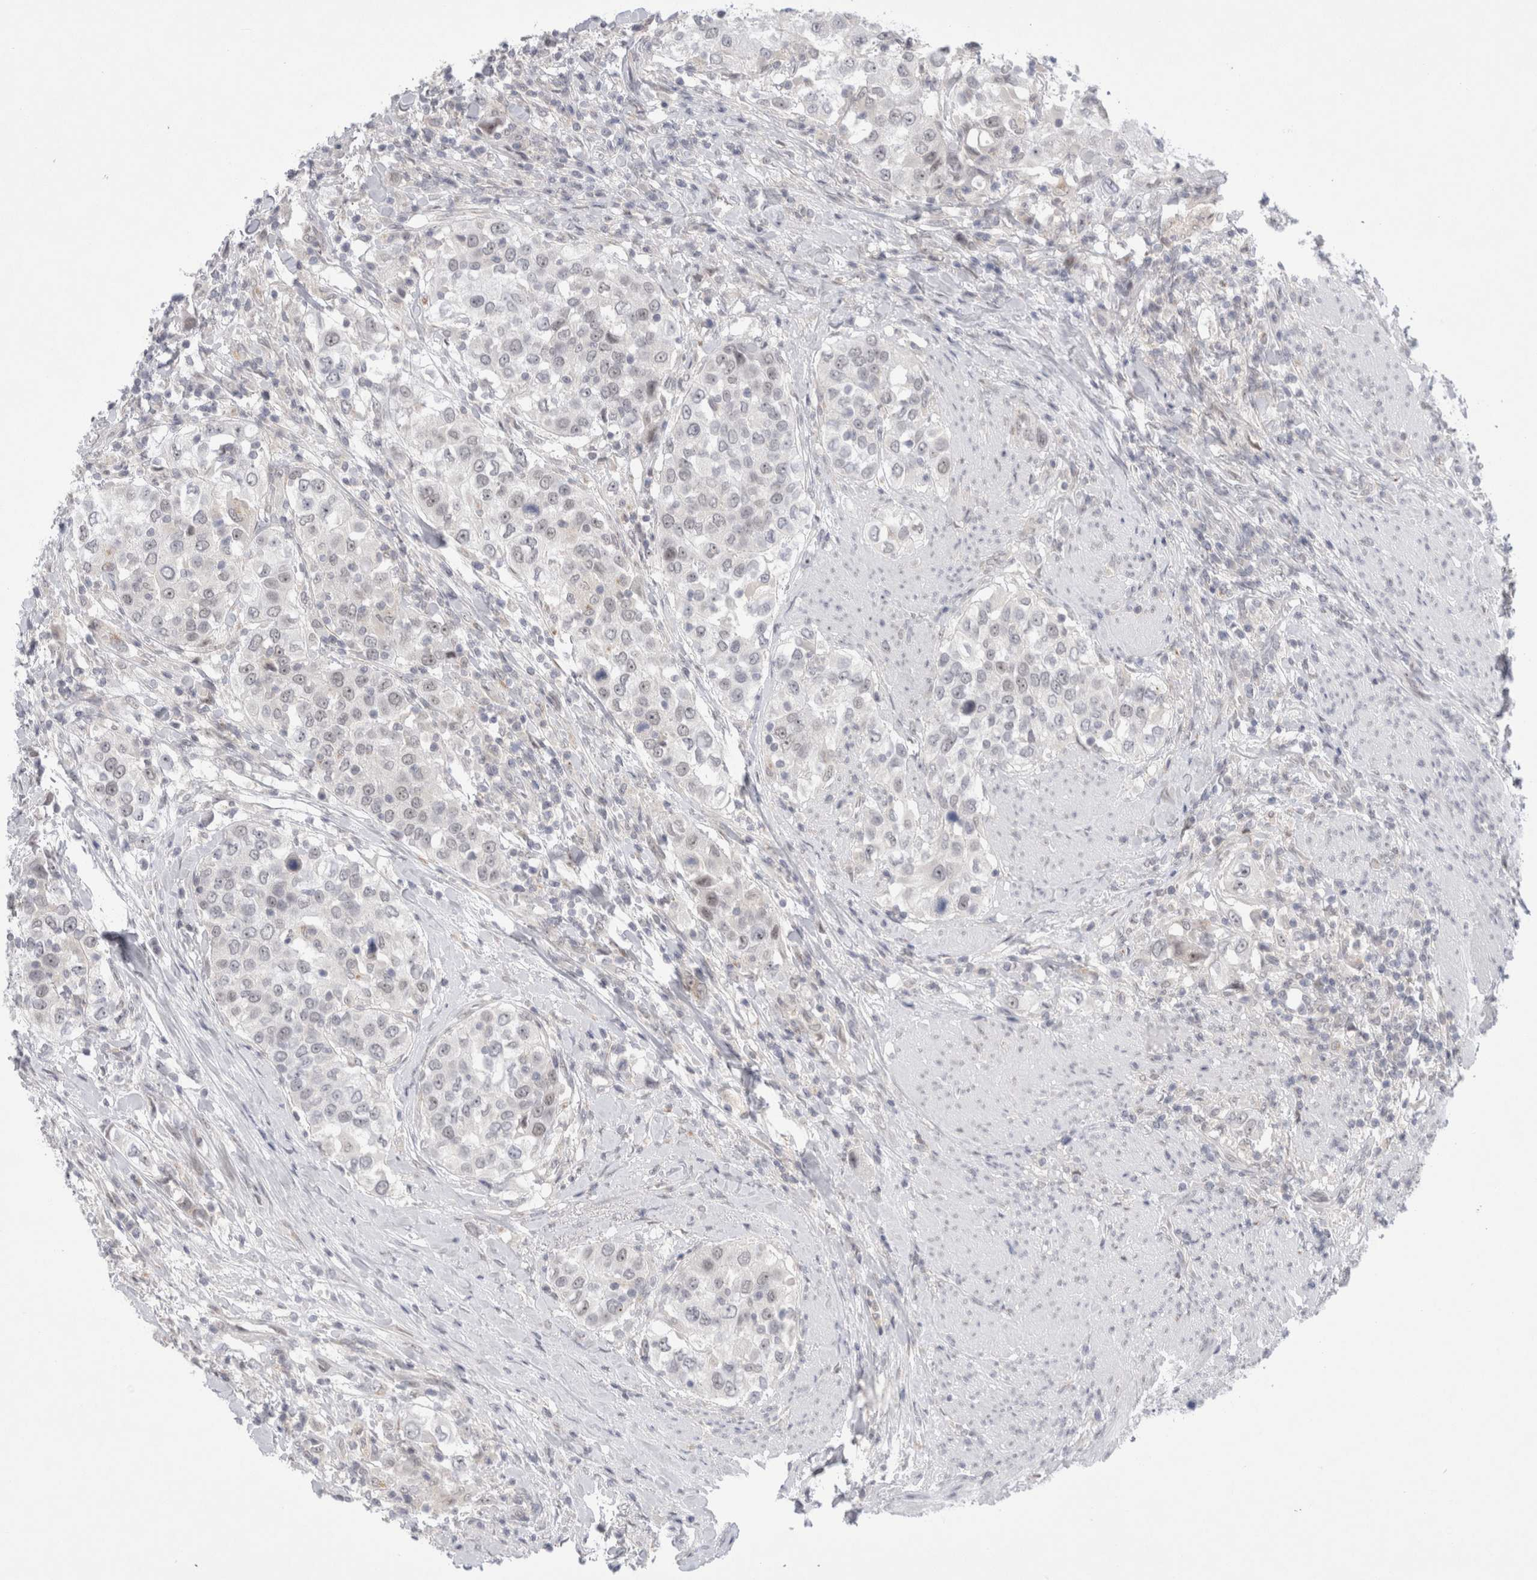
{"staining": {"intensity": "negative", "quantity": "none", "location": "none"}, "tissue": "urothelial cancer", "cell_type": "Tumor cells", "image_type": "cancer", "snomed": [{"axis": "morphology", "description": "Urothelial carcinoma, High grade"}, {"axis": "topography", "description": "Urinary bladder"}], "caption": "This is an immunohistochemistry photomicrograph of high-grade urothelial carcinoma. There is no expression in tumor cells.", "gene": "CERS5", "patient": {"sex": "female", "age": 80}}